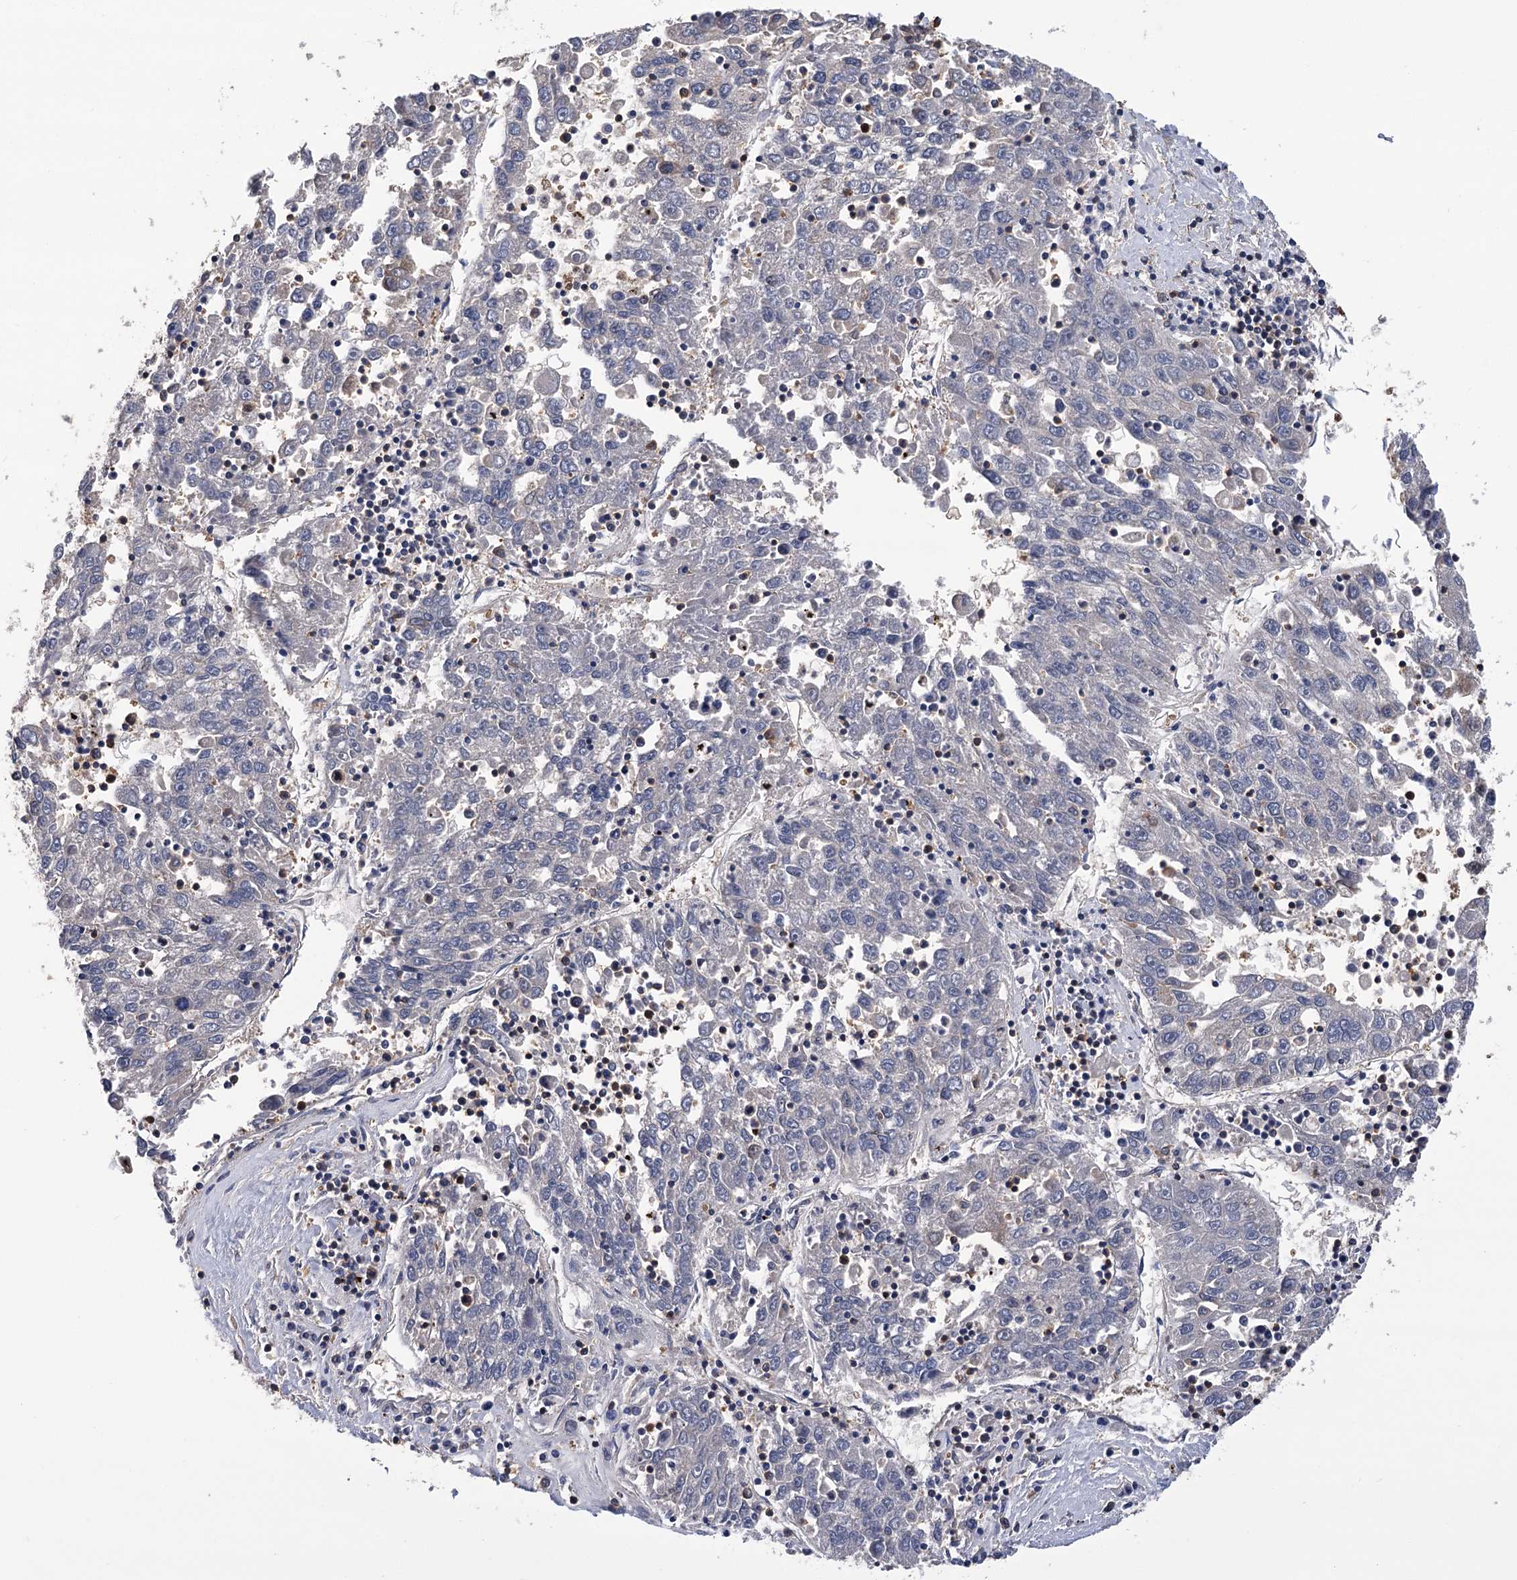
{"staining": {"intensity": "negative", "quantity": "none", "location": "none"}, "tissue": "liver cancer", "cell_type": "Tumor cells", "image_type": "cancer", "snomed": [{"axis": "morphology", "description": "Carcinoma, Hepatocellular, NOS"}, {"axis": "topography", "description": "Liver"}], "caption": "DAB immunohistochemical staining of human liver cancer exhibits no significant positivity in tumor cells.", "gene": "DPP3", "patient": {"sex": "male", "age": 49}}